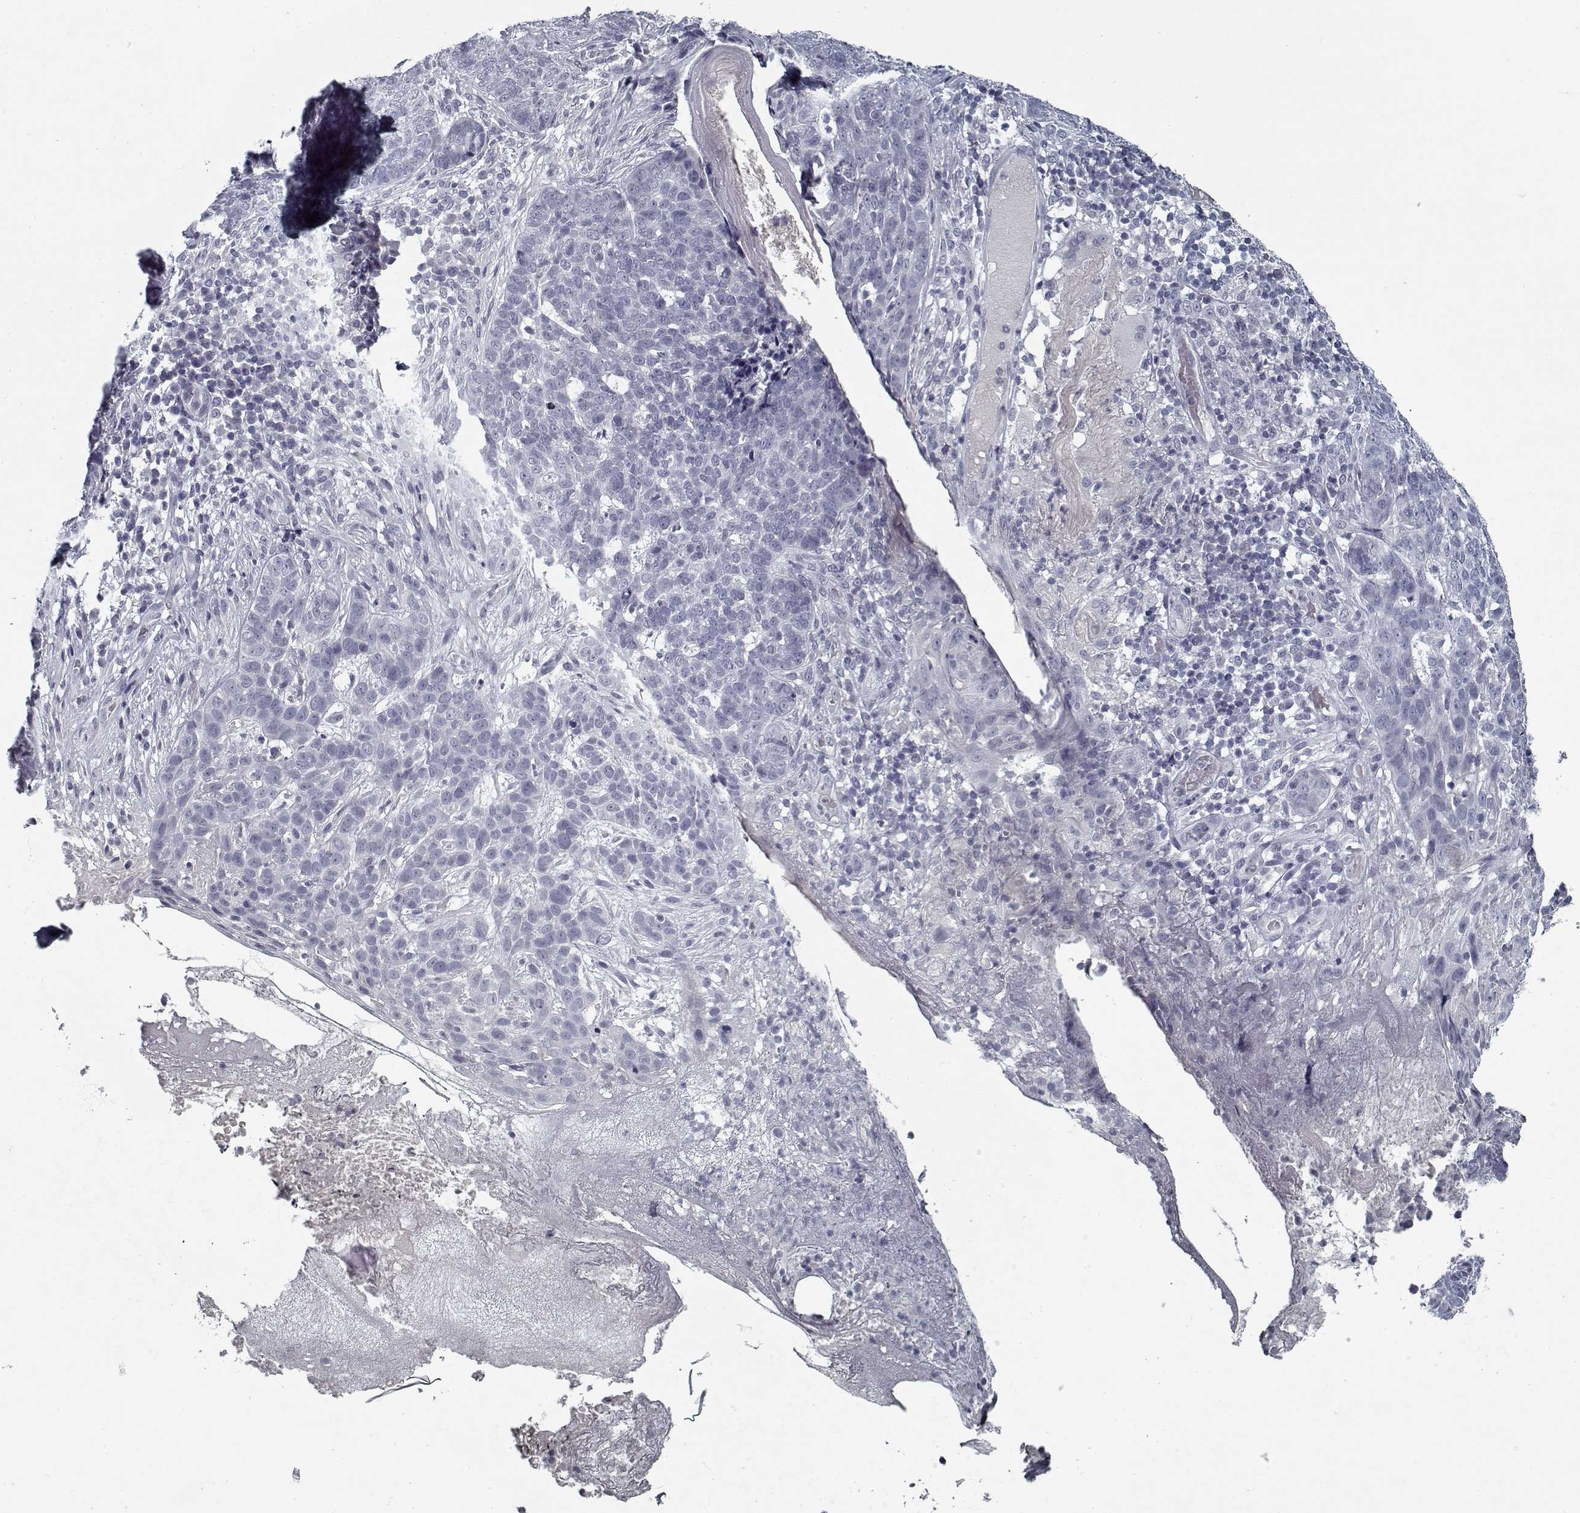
{"staining": {"intensity": "negative", "quantity": "none", "location": "none"}, "tissue": "skin cancer", "cell_type": "Tumor cells", "image_type": "cancer", "snomed": [{"axis": "morphology", "description": "Basal cell carcinoma"}, {"axis": "topography", "description": "Skin"}], "caption": "The histopathology image displays no significant positivity in tumor cells of skin cancer.", "gene": "GAD2", "patient": {"sex": "female", "age": 69}}